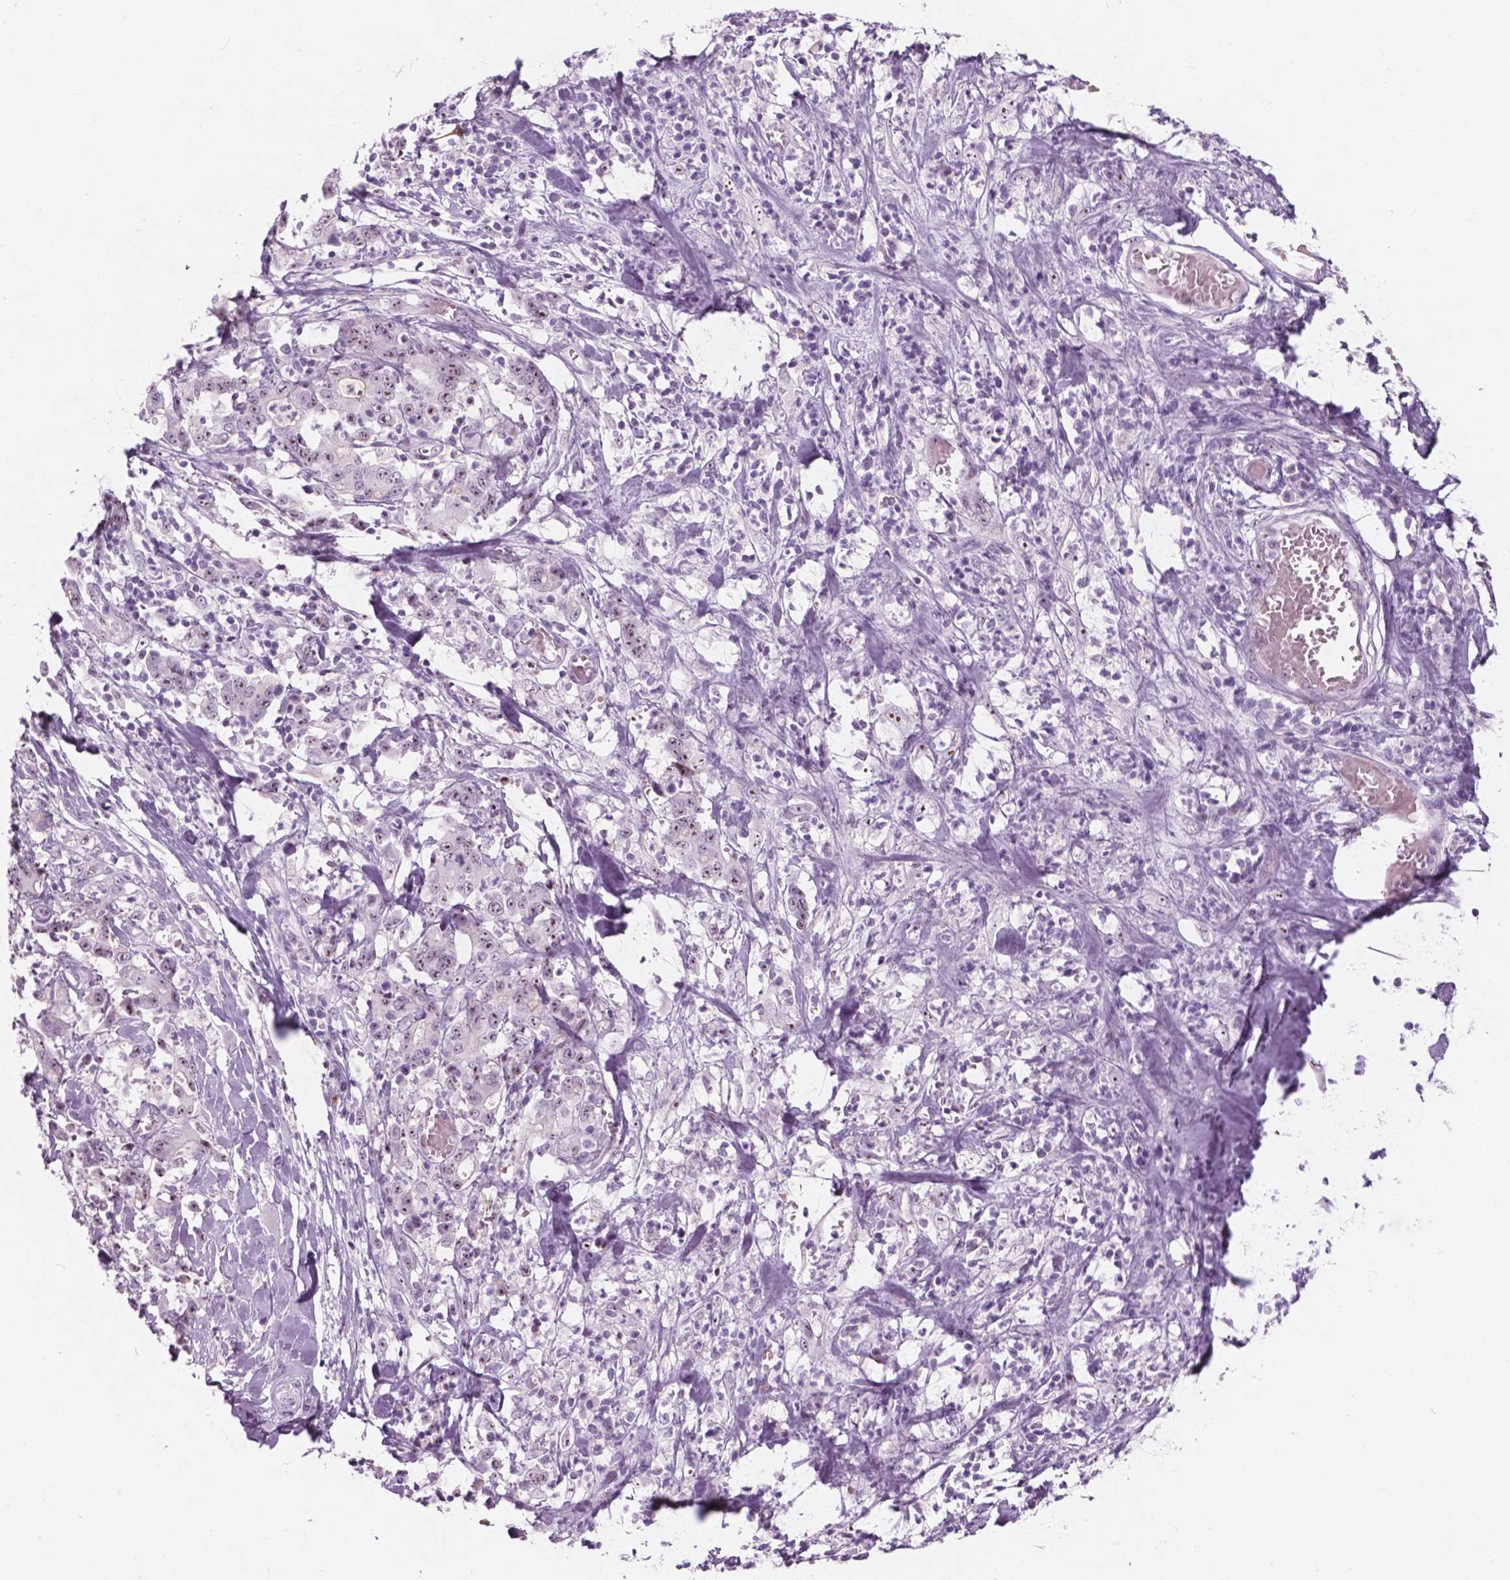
{"staining": {"intensity": "weak", "quantity": "25%-75%", "location": "nuclear"}, "tissue": "stomach cancer", "cell_type": "Tumor cells", "image_type": "cancer", "snomed": [{"axis": "morphology", "description": "Adenocarcinoma, NOS"}, {"axis": "topography", "description": "Stomach, upper"}], "caption": "This histopathology image shows immunohistochemistry staining of human stomach cancer (adenocarcinoma), with low weak nuclear staining in about 25%-75% of tumor cells.", "gene": "ZNF853", "patient": {"sex": "male", "age": 68}}